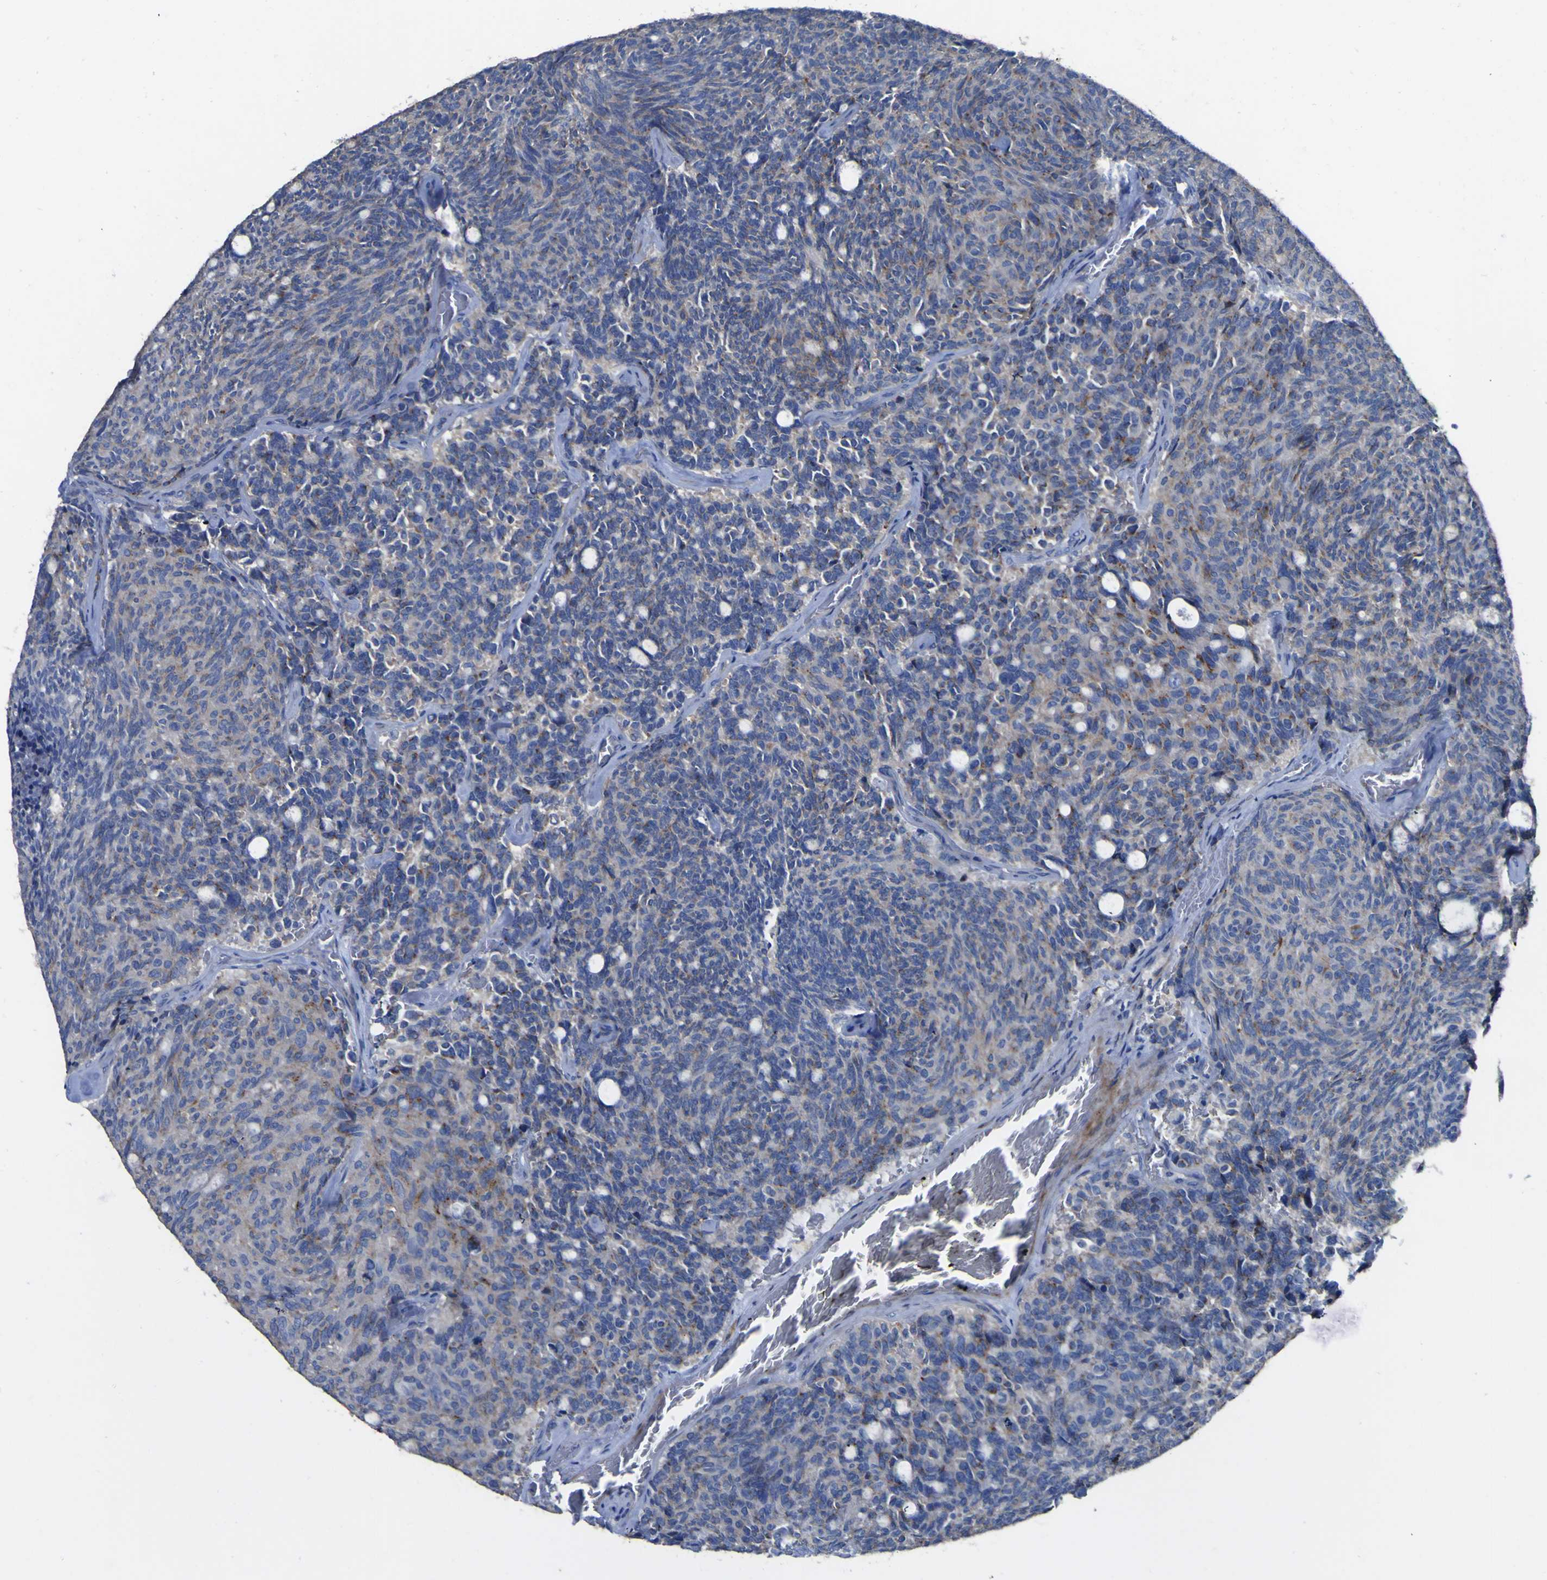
{"staining": {"intensity": "weak", "quantity": "25%-75%", "location": "cytoplasmic/membranous"}, "tissue": "carcinoid", "cell_type": "Tumor cells", "image_type": "cancer", "snomed": [{"axis": "morphology", "description": "Carcinoid, malignant, NOS"}, {"axis": "topography", "description": "Pancreas"}], "caption": "This photomicrograph displays immunohistochemistry staining of carcinoid, with low weak cytoplasmic/membranous positivity in about 25%-75% of tumor cells.", "gene": "AGO4", "patient": {"sex": "female", "age": 54}}